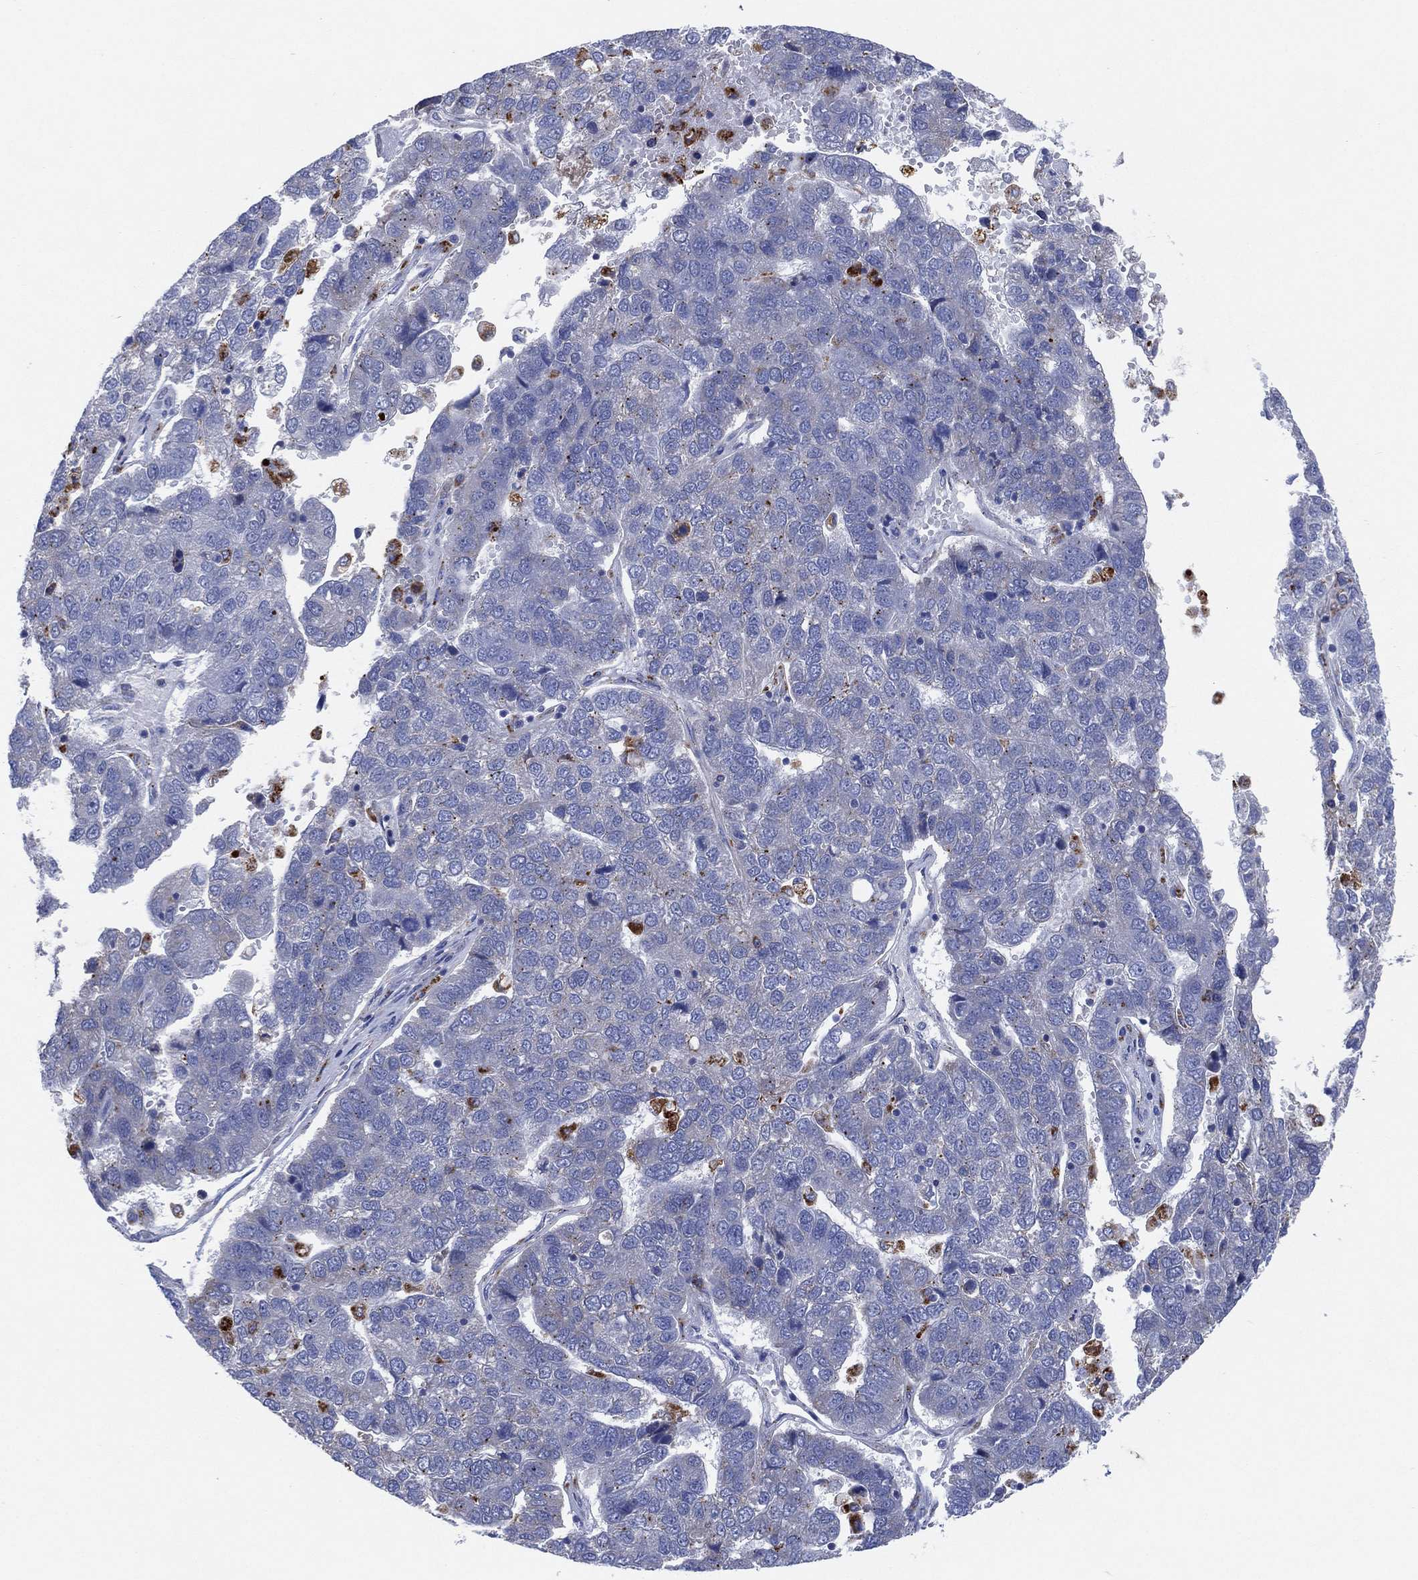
{"staining": {"intensity": "negative", "quantity": "none", "location": "none"}, "tissue": "pancreatic cancer", "cell_type": "Tumor cells", "image_type": "cancer", "snomed": [{"axis": "morphology", "description": "Adenocarcinoma, NOS"}, {"axis": "topography", "description": "Pancreas"}], "caption": "Tumor cells show no significant positivity in pancreatic adenocarcinoma.", "gene": "GALNS", "patient": {"sex": "female", "age": 61}}